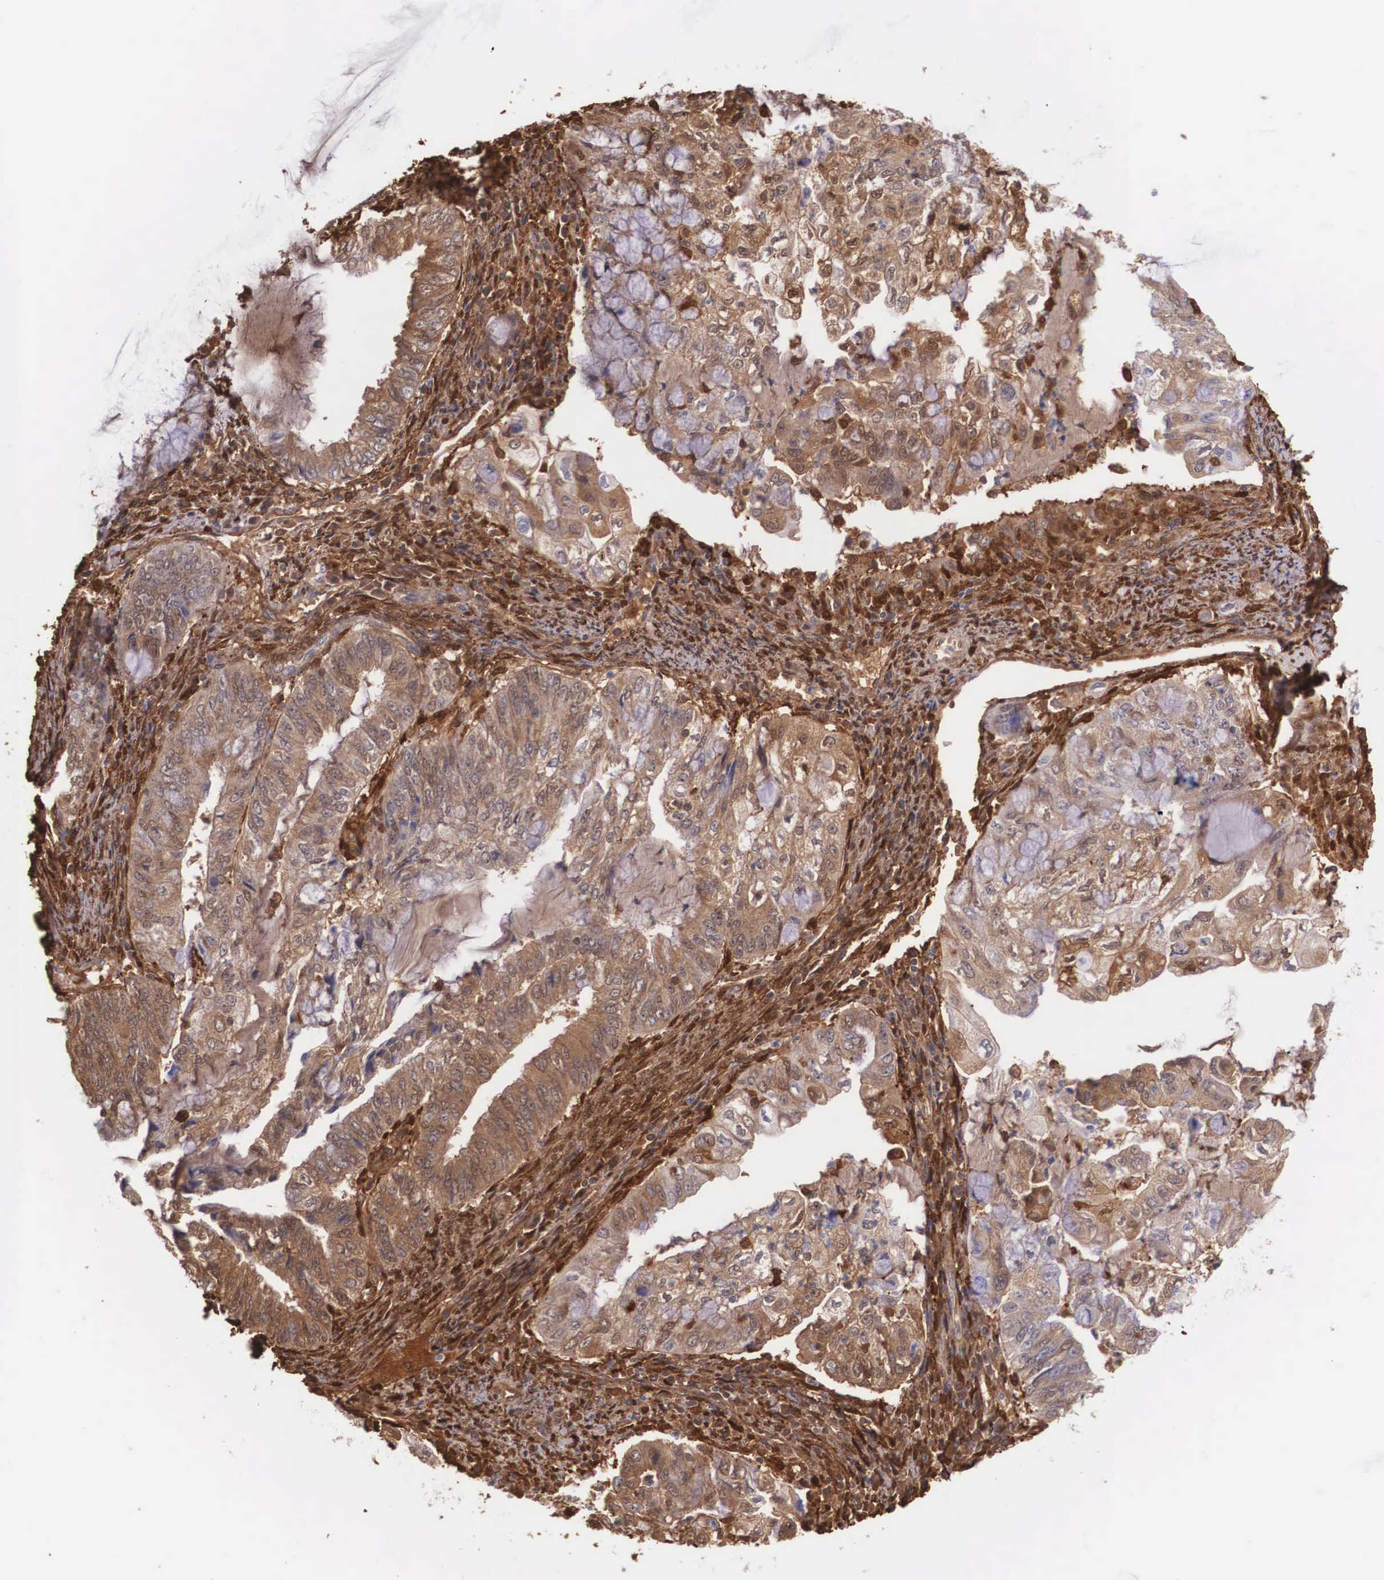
{"staining": {"intensity": "moderate", "quantity": "25%-75%", "location": "cytoplasmic/membranous"}, "tissue": "endometrial cancer", "cell_type": "Tumor cells", "image_type": "cancer", "snomed": [{"axis": "morphology", "description": "Adenocarcinoma, NOS"}, {"axis": "topography", "description": "Endometrium"}], "caption": "A brown stain shows moderate cytoplasmic/membranous positivity of a protein in human endometrial adenocarcinoma tumor cells.", "gene": "LGALS1", "patient": {"sex": "female", "age": 75}}